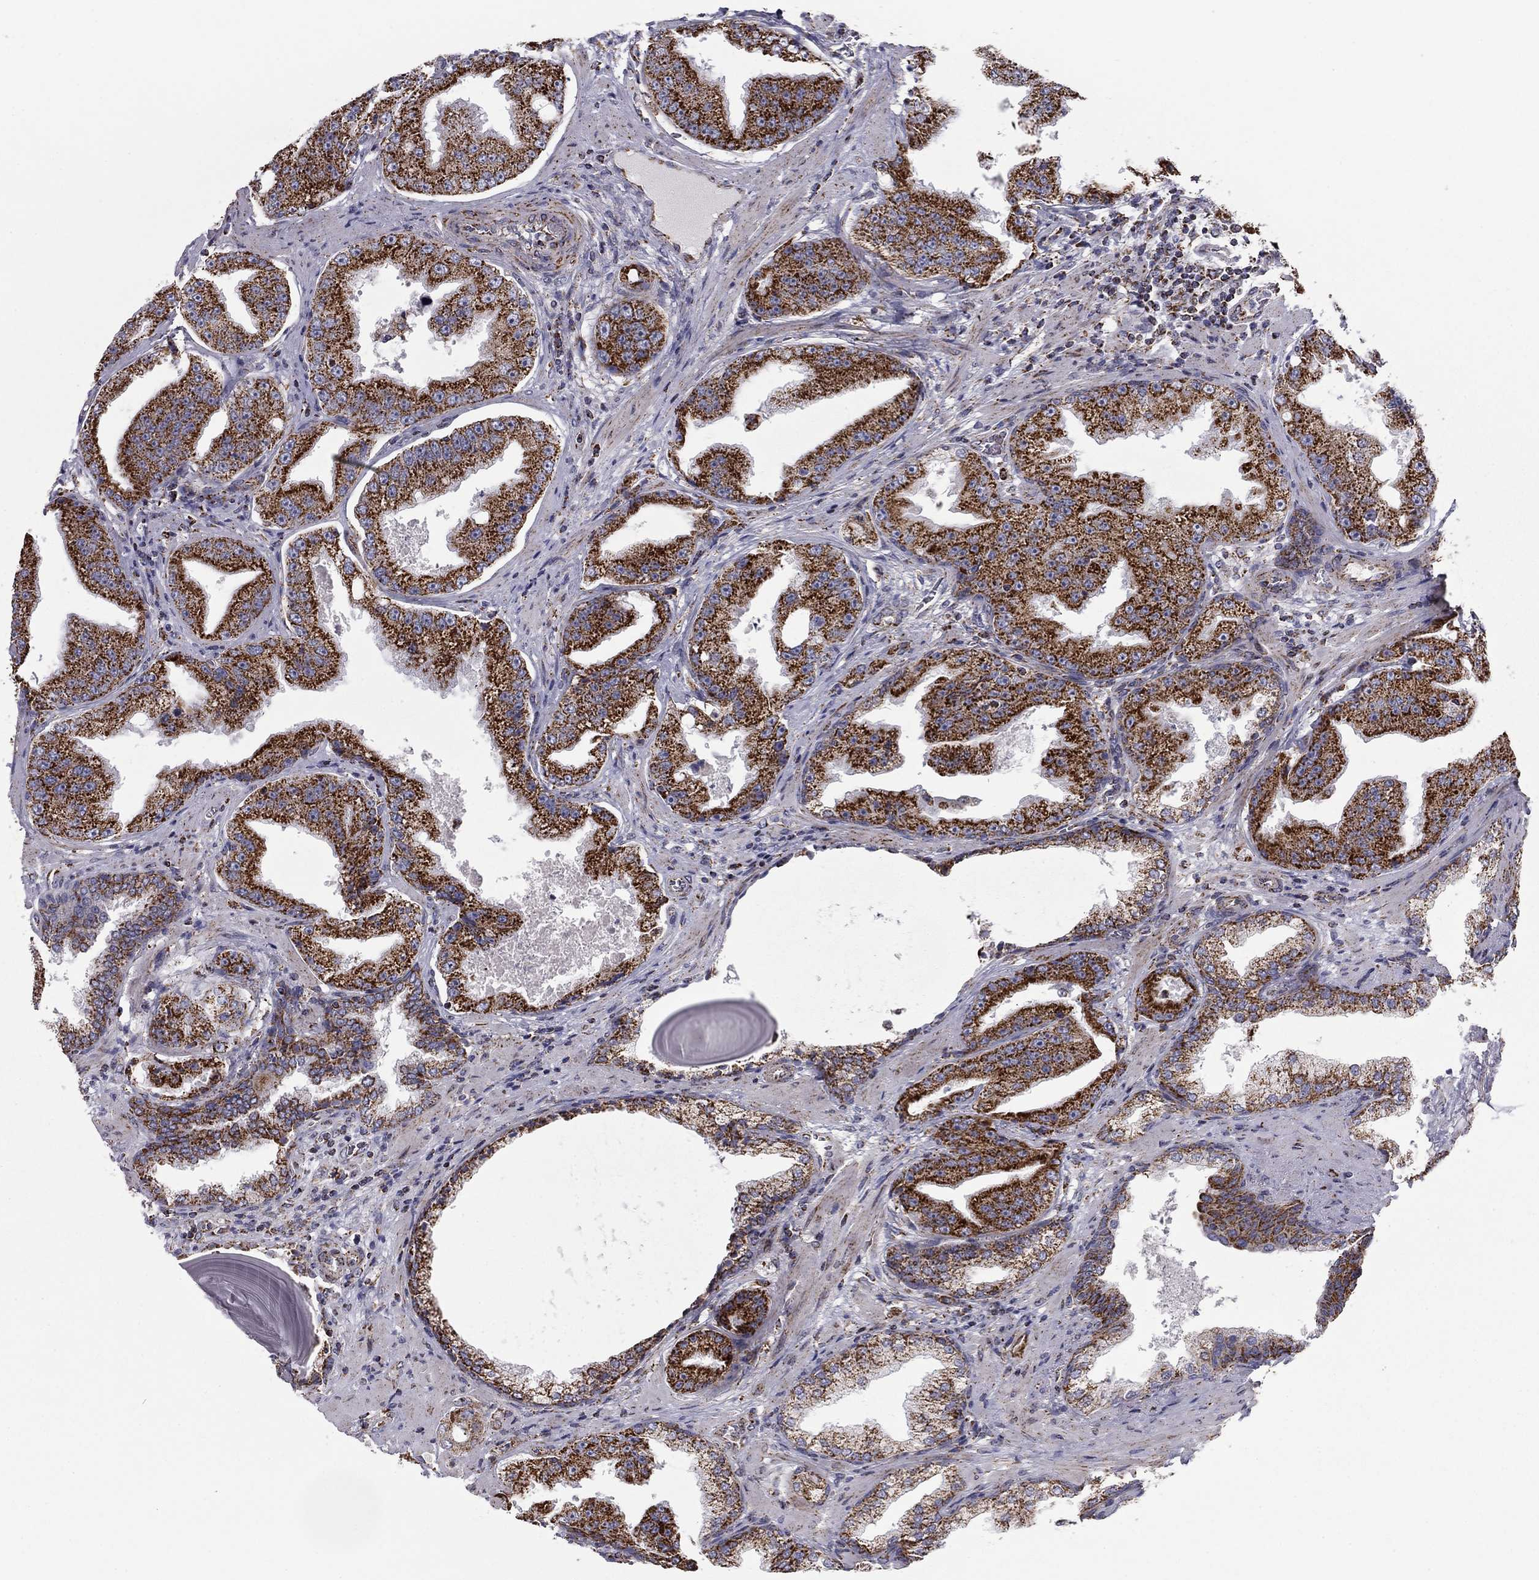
{"staining": {"intensity": "strong", "quantity": ">75%", "location": "cytoplasmic/membranous"}, "tissue": "prostate cancer", "cell_type": "Tumor cells", "image_type": "cancer", "snomed": [{"axis": "morphology", "description": "Adenocarcinoma, Low grade"}, {"axis": "topography", "description": "Prostate"}], "caption": "Immunohistochemistry staining of prostate low-grade adenocarcinoma, which demonstrates high levels of strong cytoplasmic/membranous expression in about >75% of tumor cells indicating strong cytoplasmic/membranous protein positivity. The staining was performed using DAB (brown) for protein detection and nuclei were counterstained in hematoxylin (blue).", "gene": "NDUFV1", "patient": {"sex": "male", "age": 62}}